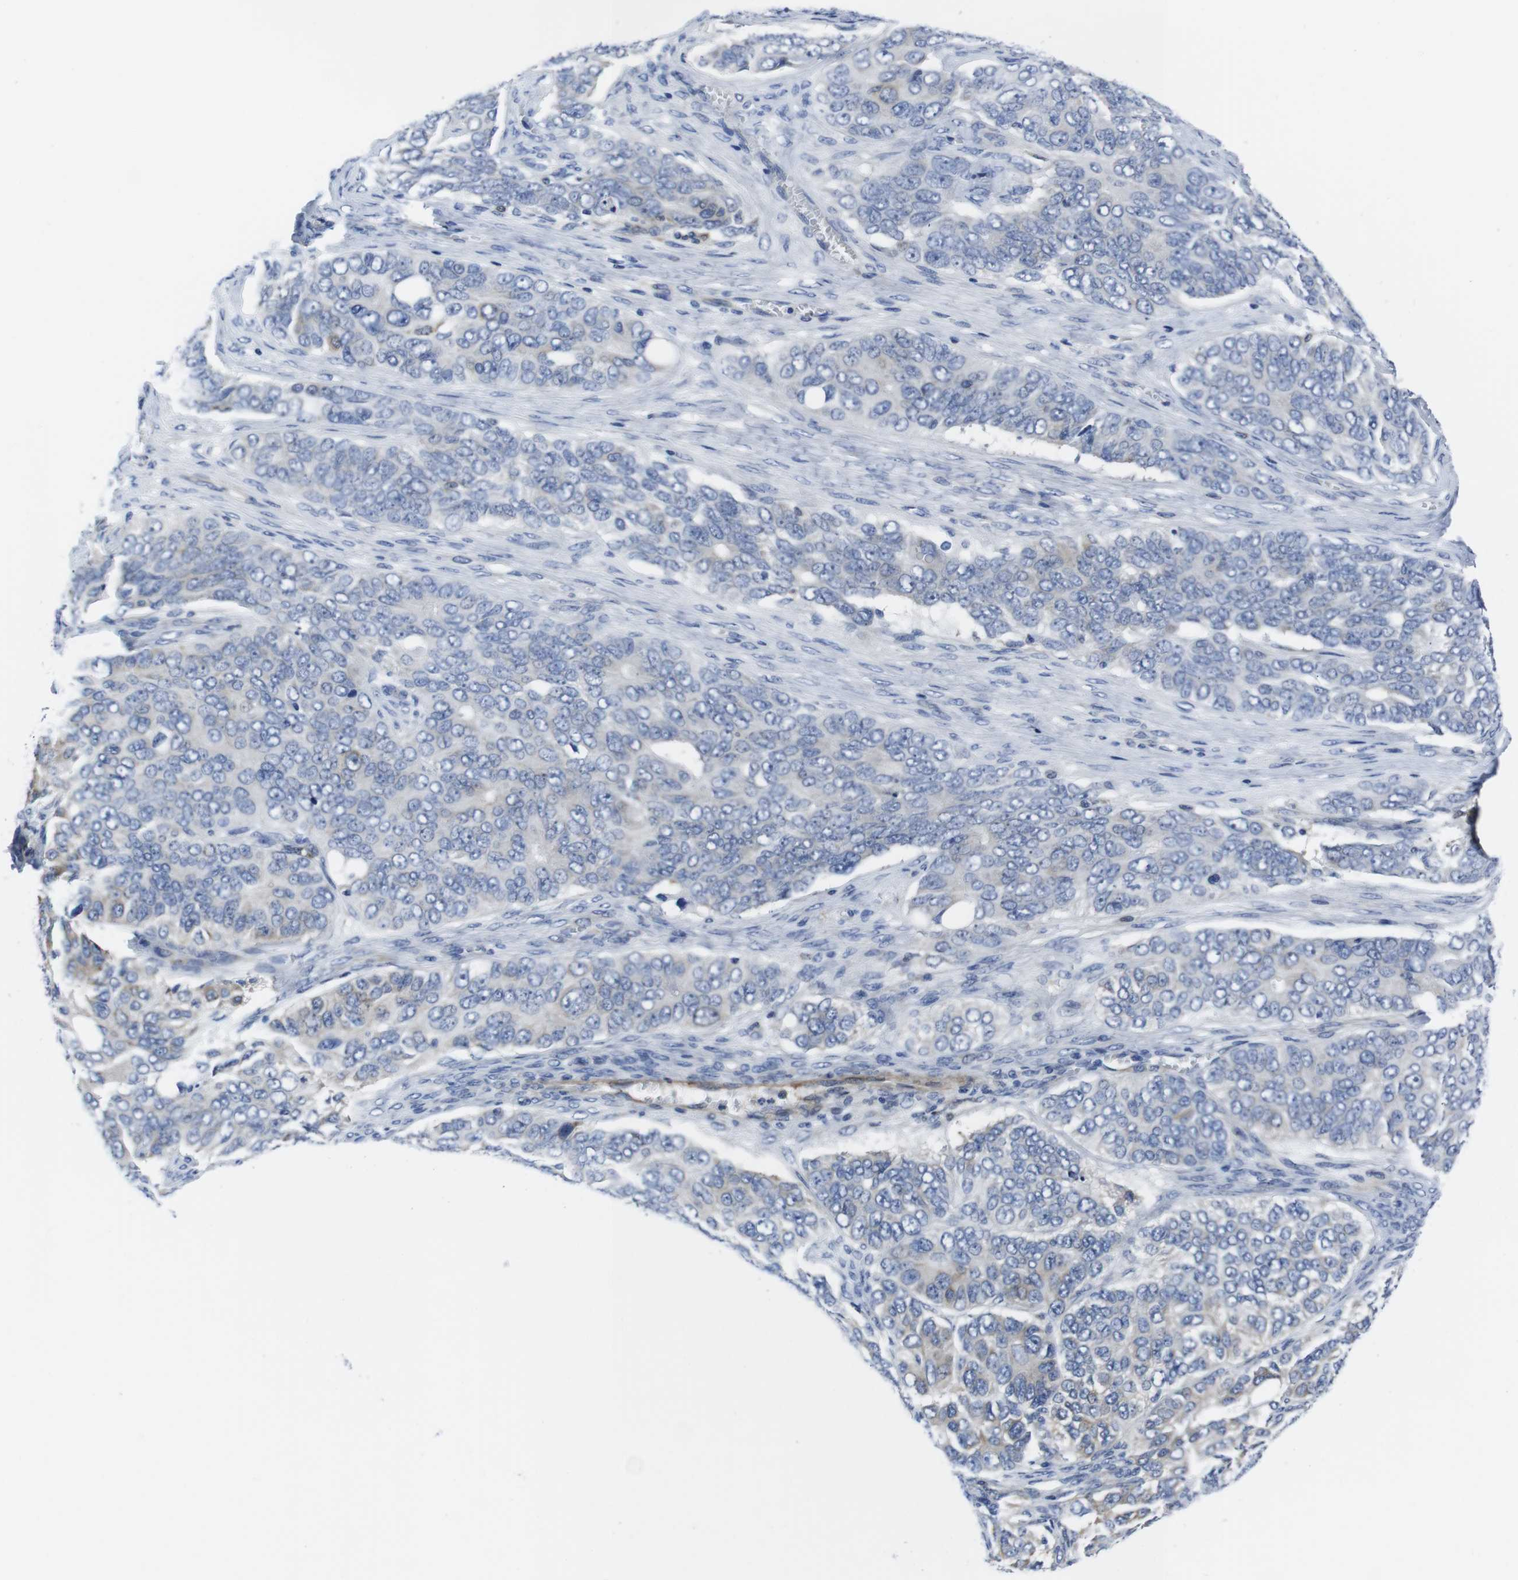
{"staining": {"intensity": "weak", "quantity": "25%-75%", "location": "cytoplasmic/membranous"}, "tissue": "ovarian cancer", "cell_type": "Tumor cells", "image_type": "cancer", "snomed": [{"axis": "morphology", "description": "Carcinoma, endometroid"}, {"axis": "topography", "description": "Ovary"}], "caption": "Weak cytoplasmic/membranous staining for a protein is appreciated in about 25%-75% of tumor cells of endometroid carcinoma (ovarian) using immunohistochemistry.", "gene": "EIF4A1", "patient": {"sex": "female", "age": 51}}